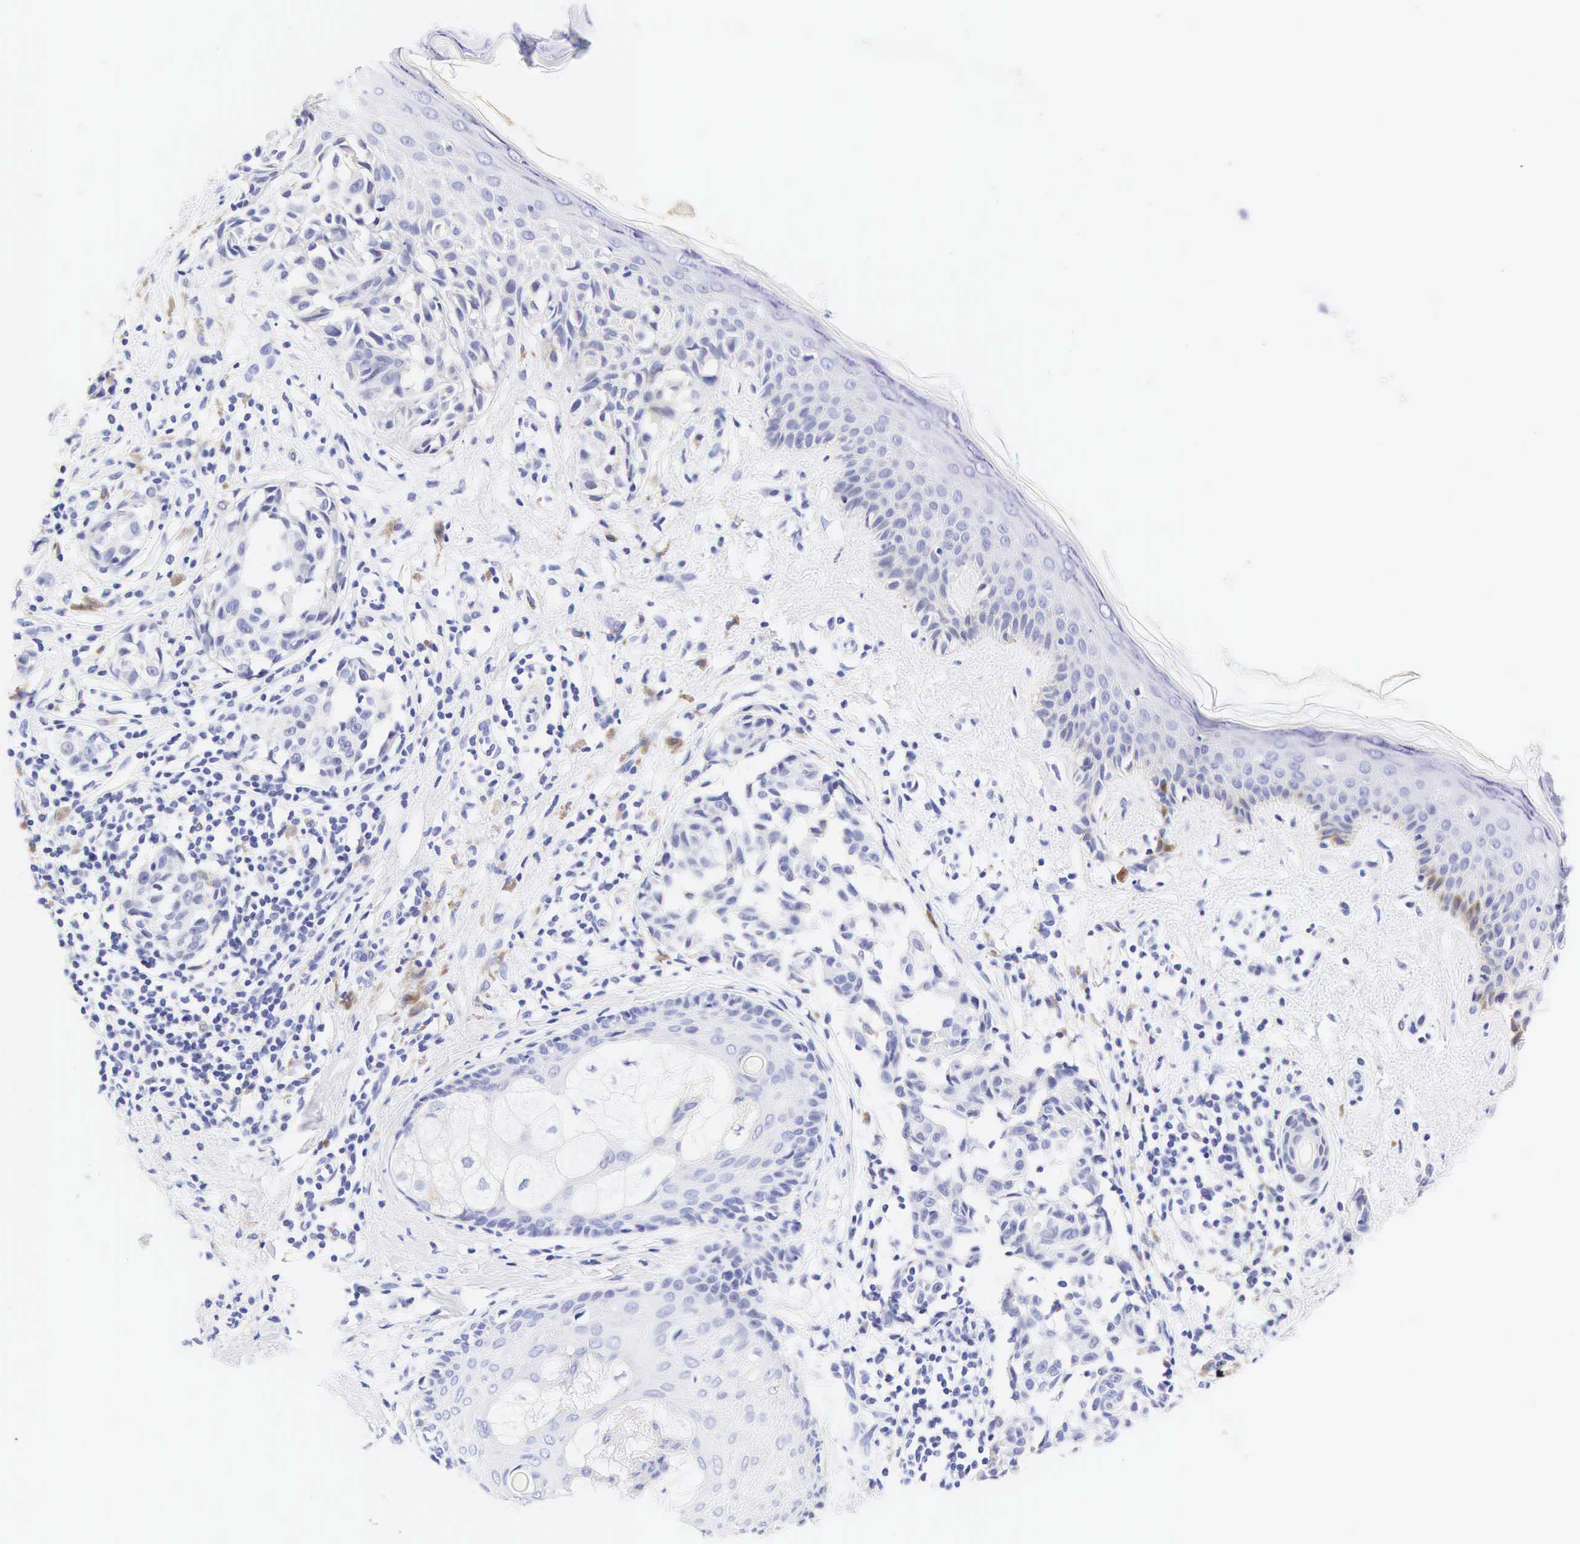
{"staining": {"intensity": "negative", "quantity": "none", "location": "none"}, "tissue": "melanoma", "cell_type": "Tumor cells", "image_type": "cancer", "snomed": [{"axis": "morphology", "description": "Malignant melanoma, NOS"}, {"axis": "topography", "description": "Skin"}], "caption": "This is a micrograph of immunohistochemistry staining of malignant melanoma, which shows no positivity in tumor cells.", "gene": "CNN1", "patient": {"sex": "male", "age": 49}}